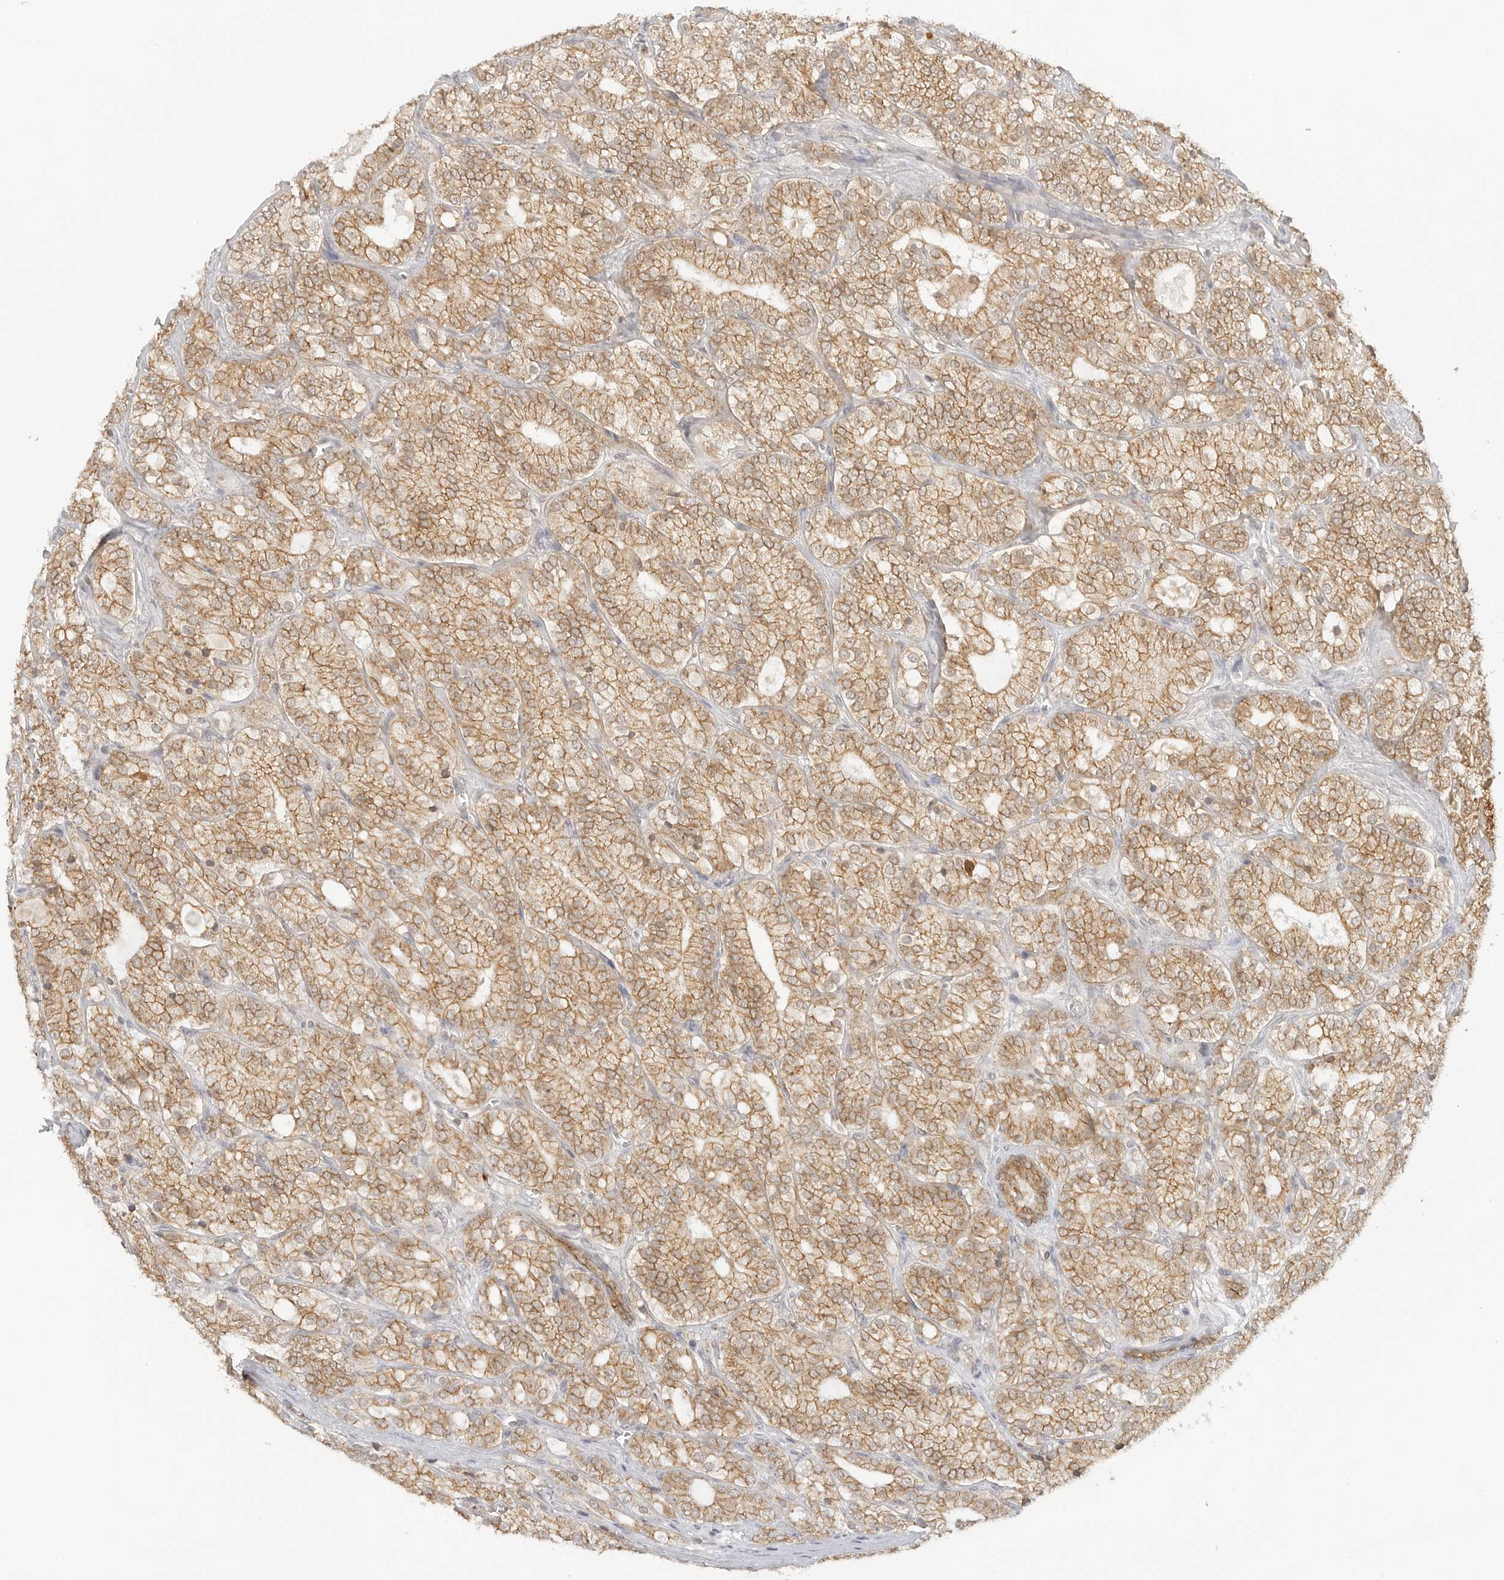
{"staining": {"intensity": "moderate", "quantity": ">75%", "location": "cytoplasmic/membranous"}, "tissue": "prostate cancer", "cell_type": "Tumor cells", "image_type": "cancer", "snomed": [{"axis": "morphology", "description": "Adenocarcinoma, High grade"}, {"axis": "topography", "description": "Prostate"}], "caption": "This is an image of IHC staining of prostate high-grade adenocarcinoma, which shows moderate expression in the cytoplasmic/membranous of tumor cells.", "gene": "EPHA1", "patient": {"sex": "male", "age": 57}}